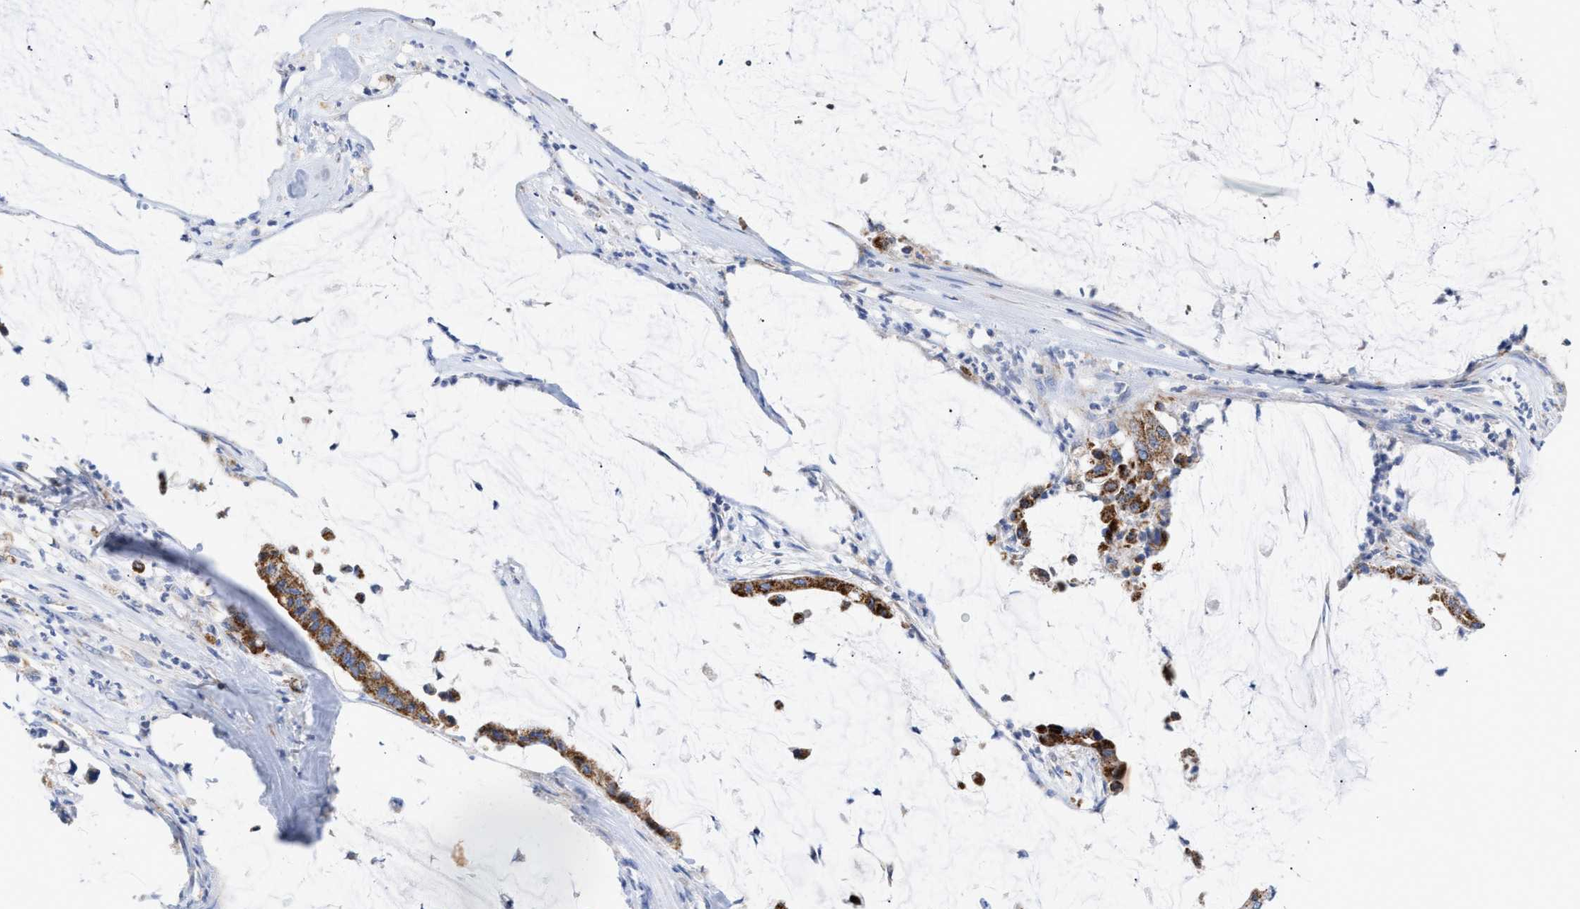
{"staining": {"intensity": "moderate", "quantity": ">75%", "location": "cytoplasmic/membranous"}, "tissue": "pancreatic cancer", "cell_type": "Tumor cells", "image_type": "cancer", "snomed": [{"axis": "morphology", "description": "Adenocarcinoma, NOS"}, {"axis": "topography", "description": "Pancreas"}], "caption": "Immunohistochemistry of adenocarcinoma (pancreatic) demonstrates medium levels of moderate cytoplasmic/membranous positivity in approximately >75% of tumor cells.", "gene": "ACOT13", "patient": {"sex": "male", "age": 41}}